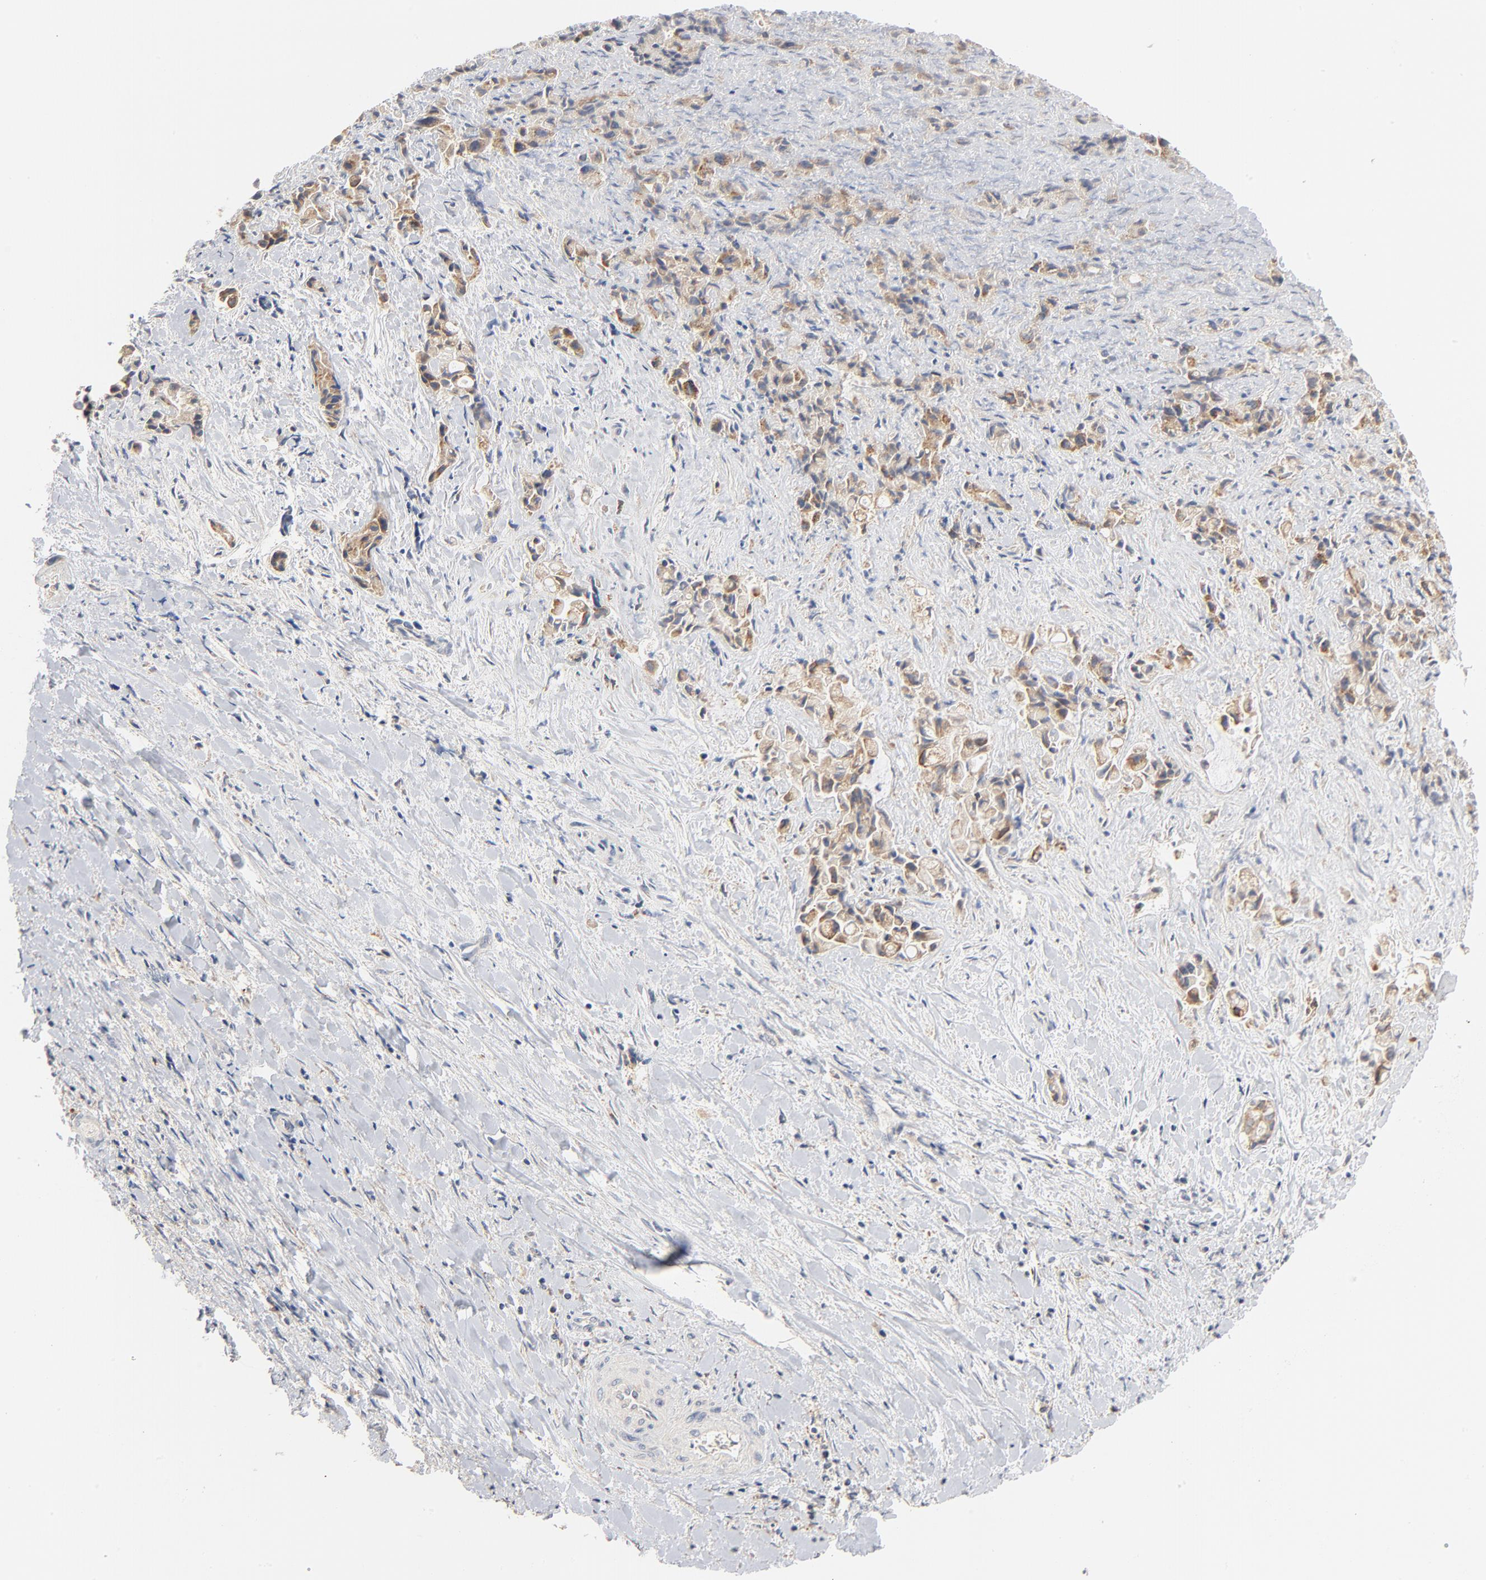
{"staining": {"intensity": "weak", "quantity": ">75%", "location": "cytoplasmic/membranous"}, "tissue": "liver cancer", "cell_type": "Tumor cells", "image_type": "cancer", "snomed": [{"axis": "morphology", "description": "Cholangiocarcinoma"}, {"axis": "topography", "description": "Liver"}], "caption": "Liver cancer (cholangiocarcinoma) stained with immunohistochemistry (IHC) demonstrates weak cytoplasmic/membranous staining in about >75% of tumor cells.", "gene": "ZDHHC8", "patient": {"sex": "male", "age": 57}}